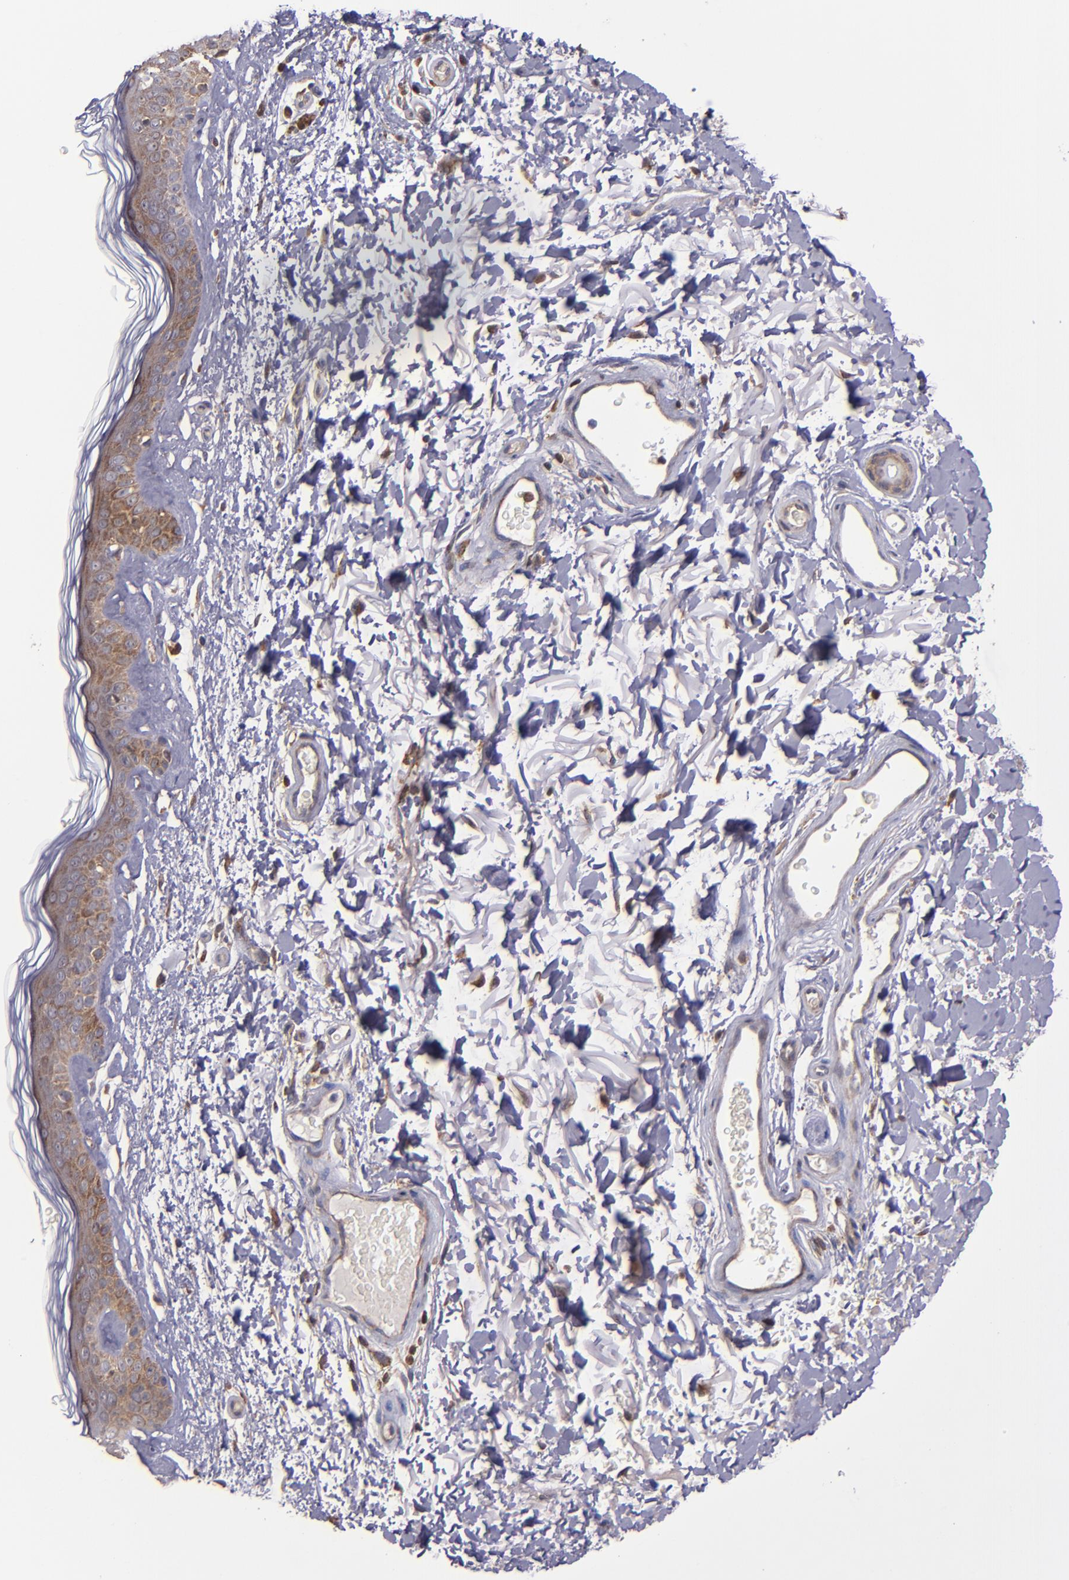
{"staining": {"intensity": "negative", "quantity": "none", "location": "none"}, "tissue": "skin", "cell_type": "Fibroblasts", "image_type": "normal", "snomed": [{"axis": "morphology", "description": "Normal tissue, NOS"}, {"axis": "topography", "description": "Skin"}], "caption": "This is an immunohistochemistry (IHC) micrograph of benign human skin. There is no staining in fibroblasts.", "gene": "EIF4ENIF1", "patient": {"sex": "male", "age": 63}}